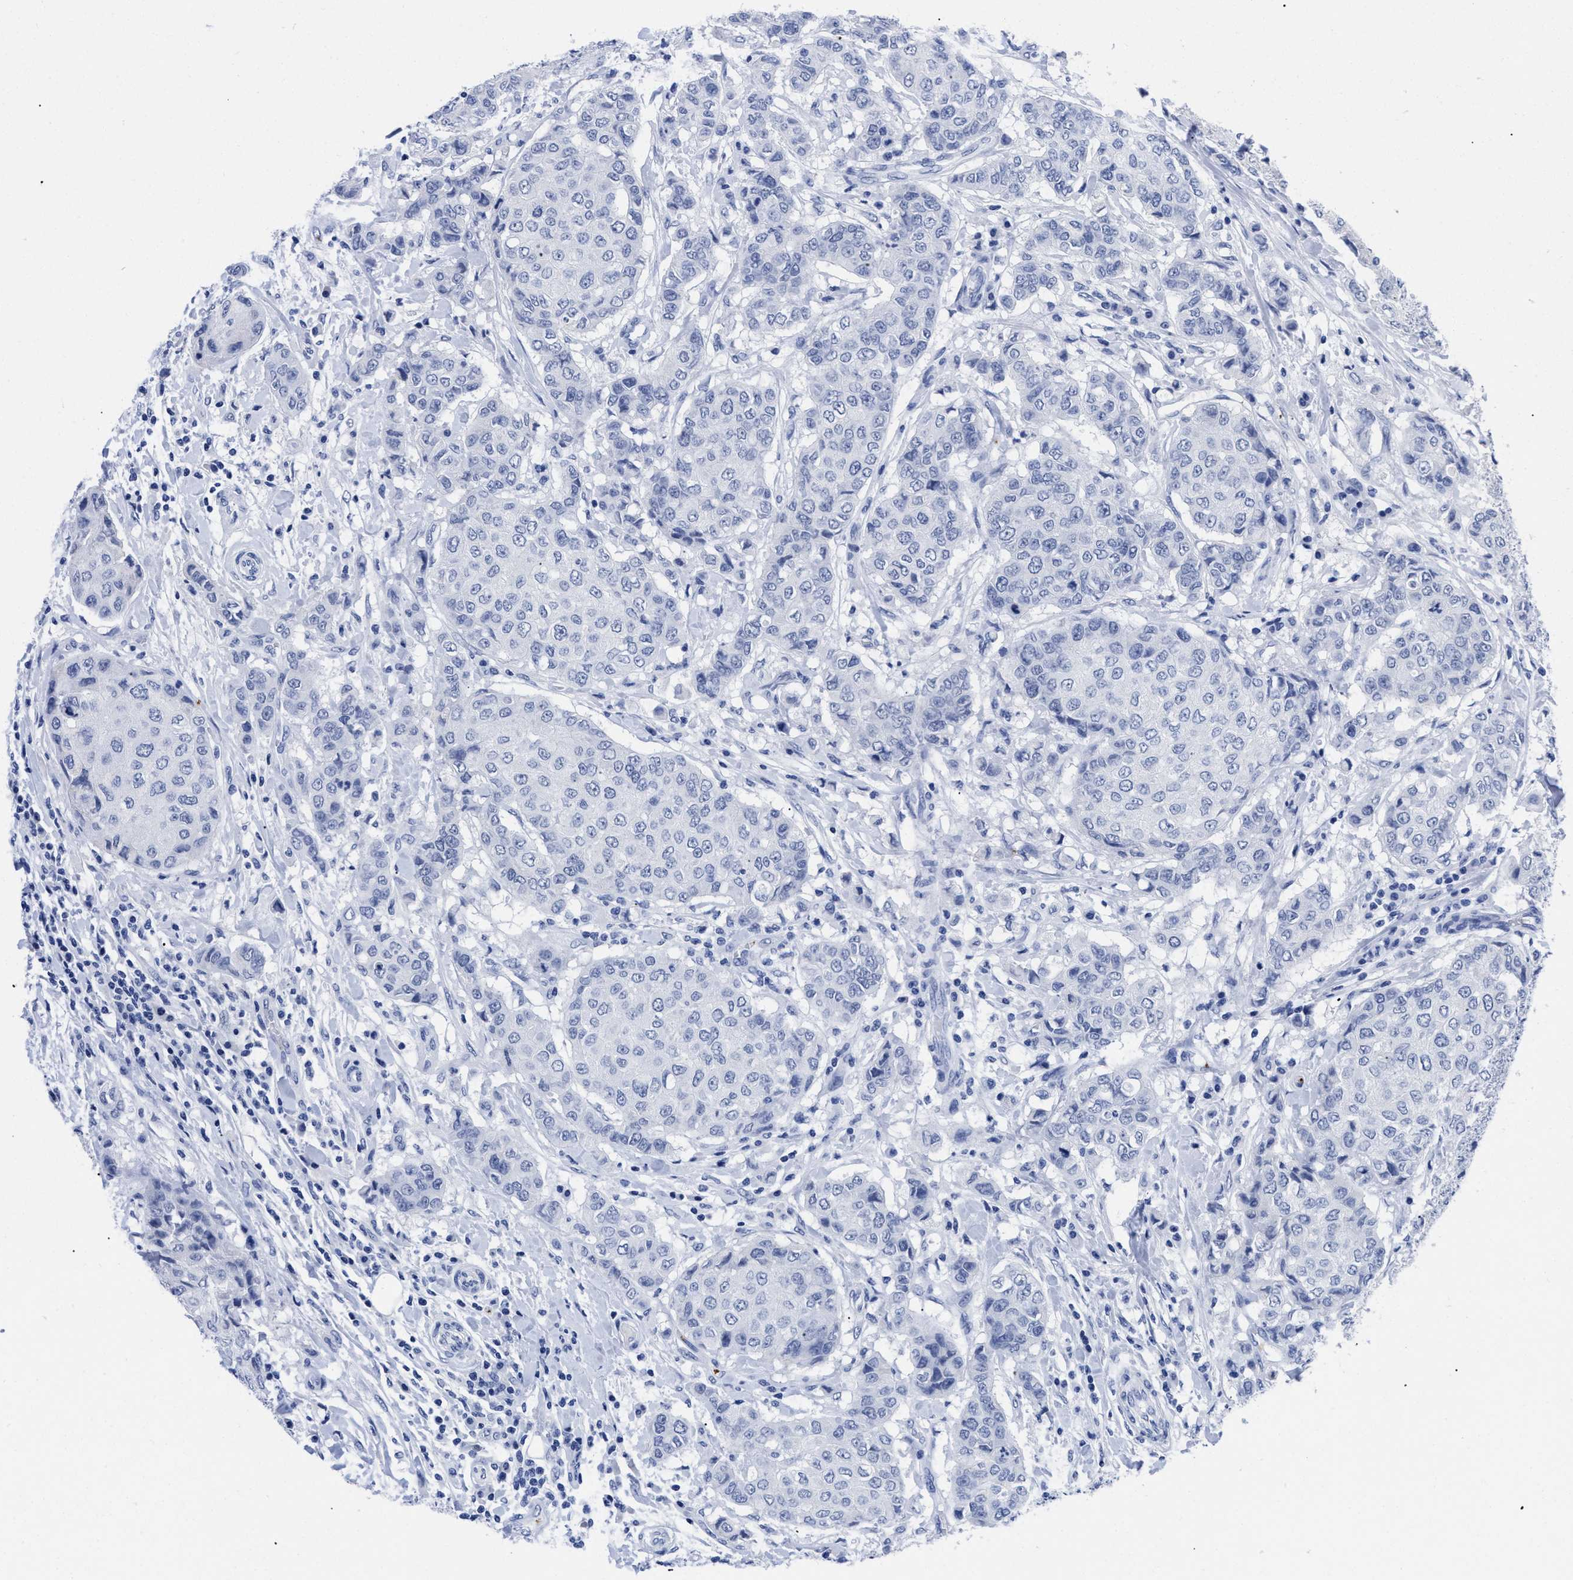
{"staining": {"intensity": "negative", "quantity": "none", "location": "none"}, "tissue": "breast cancer", "cell_type": "Tumor cells", "image_type": "cancer", "snomed": [{"axis": "morphology", "description": "Duct carcinoma"}, {"axis": "topography", "description": "Breast"}], "caption": "There is no significant staining in tumor cells of intraductal carcinoma (breast).", "gene": "TREML1", "patient": {"sex": "female", "age": 27}}